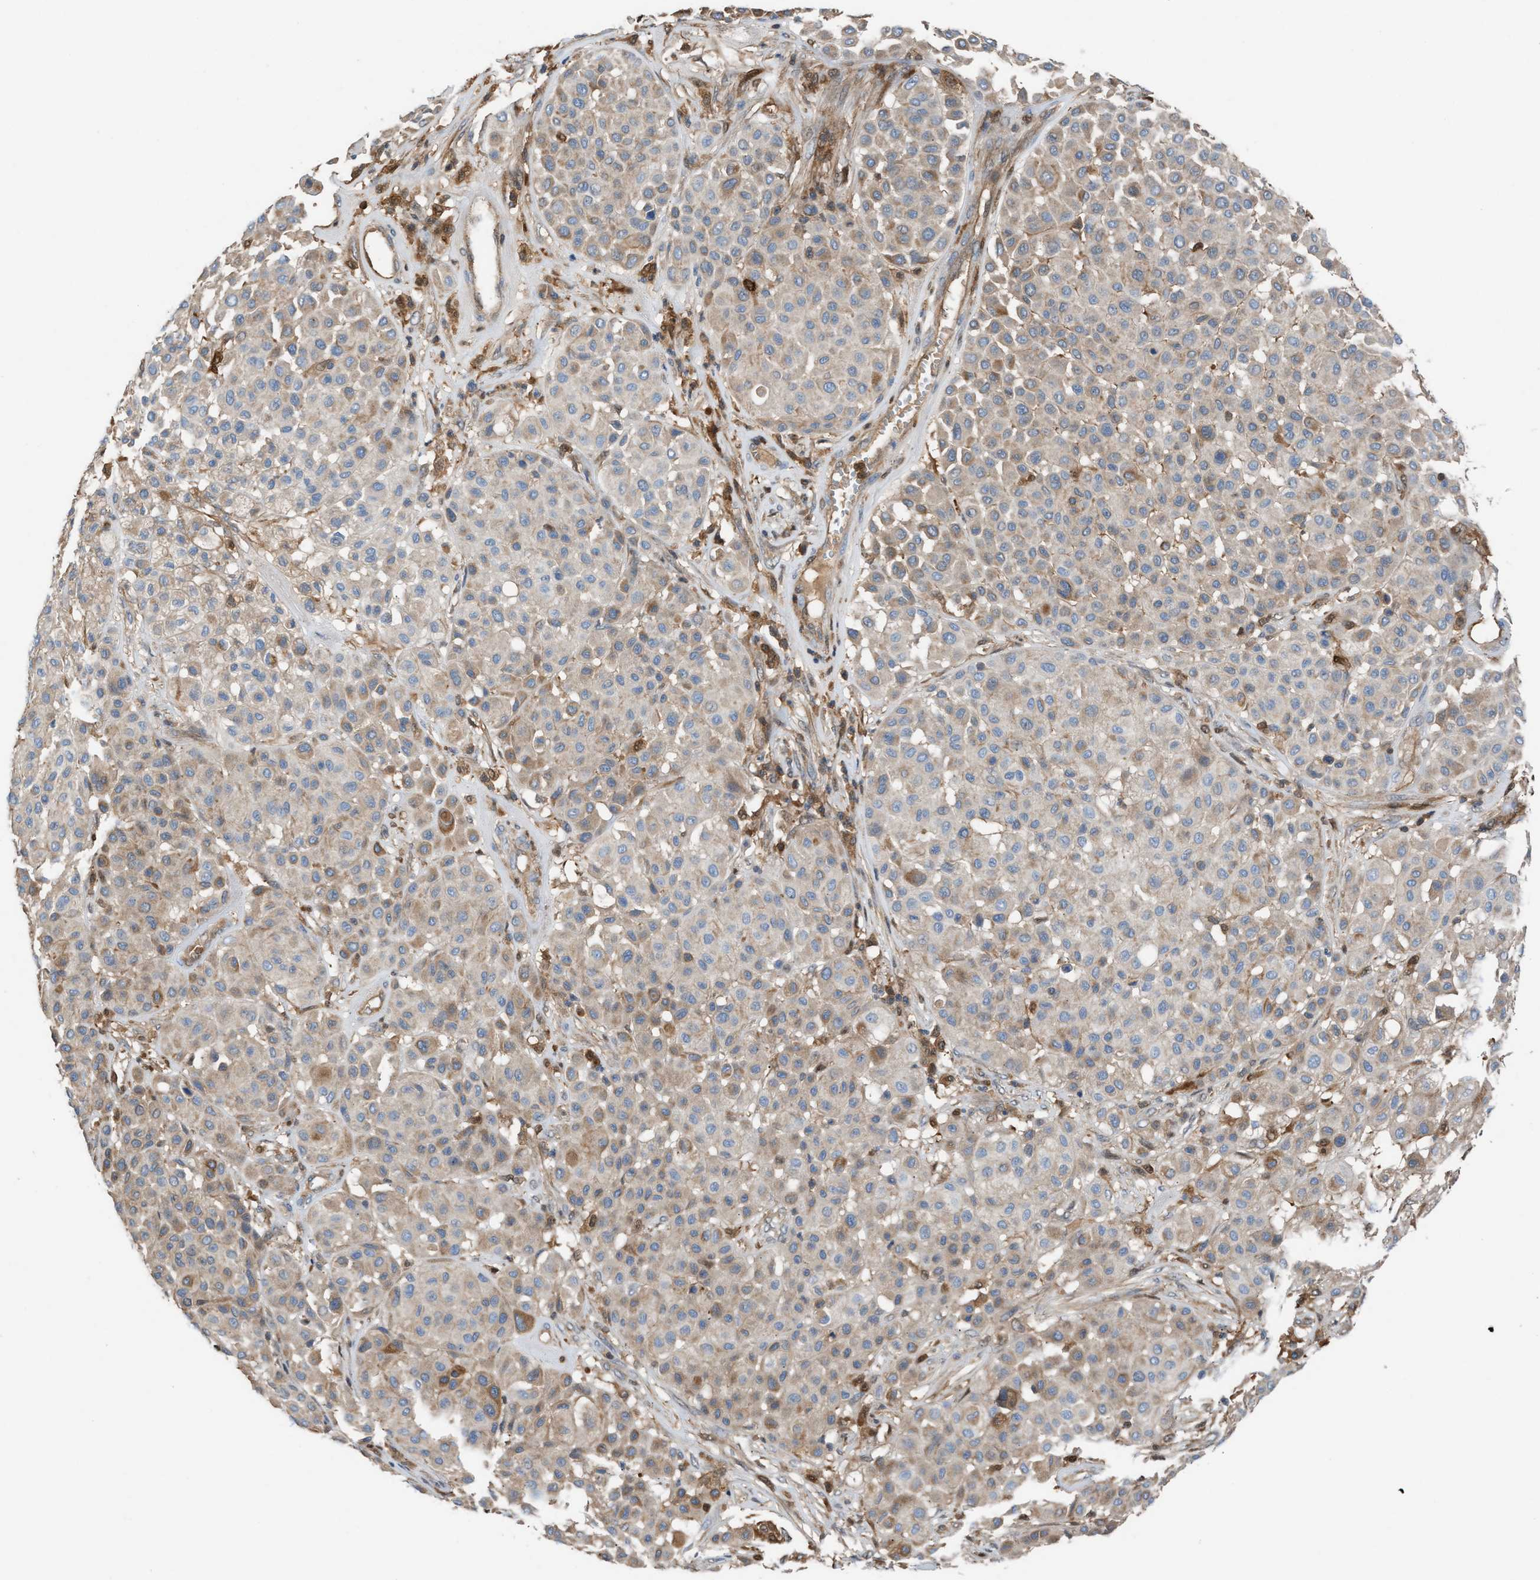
{"staining": {"intensity": "weak", "quantity": "<25%", "location": "cytoplasmic/membranous"}, "tissue": "melanoma", "cell_type": "Tumor cells", "image_type": "cancer", "snomed": [{"axis": "morphology", "description": "Malignant melanoma, Metastatic site"}, {"axis": "topography", "description": "Soft tissue"}], "caption": "High magnification brightfield microscopy of melanoma stained with DAB (brown) and counterstained with hematoxylin (blue): tumor cells show no significant positivity.", "gene": "TPK1", "patient": {"sex": "male", "age": 41}}